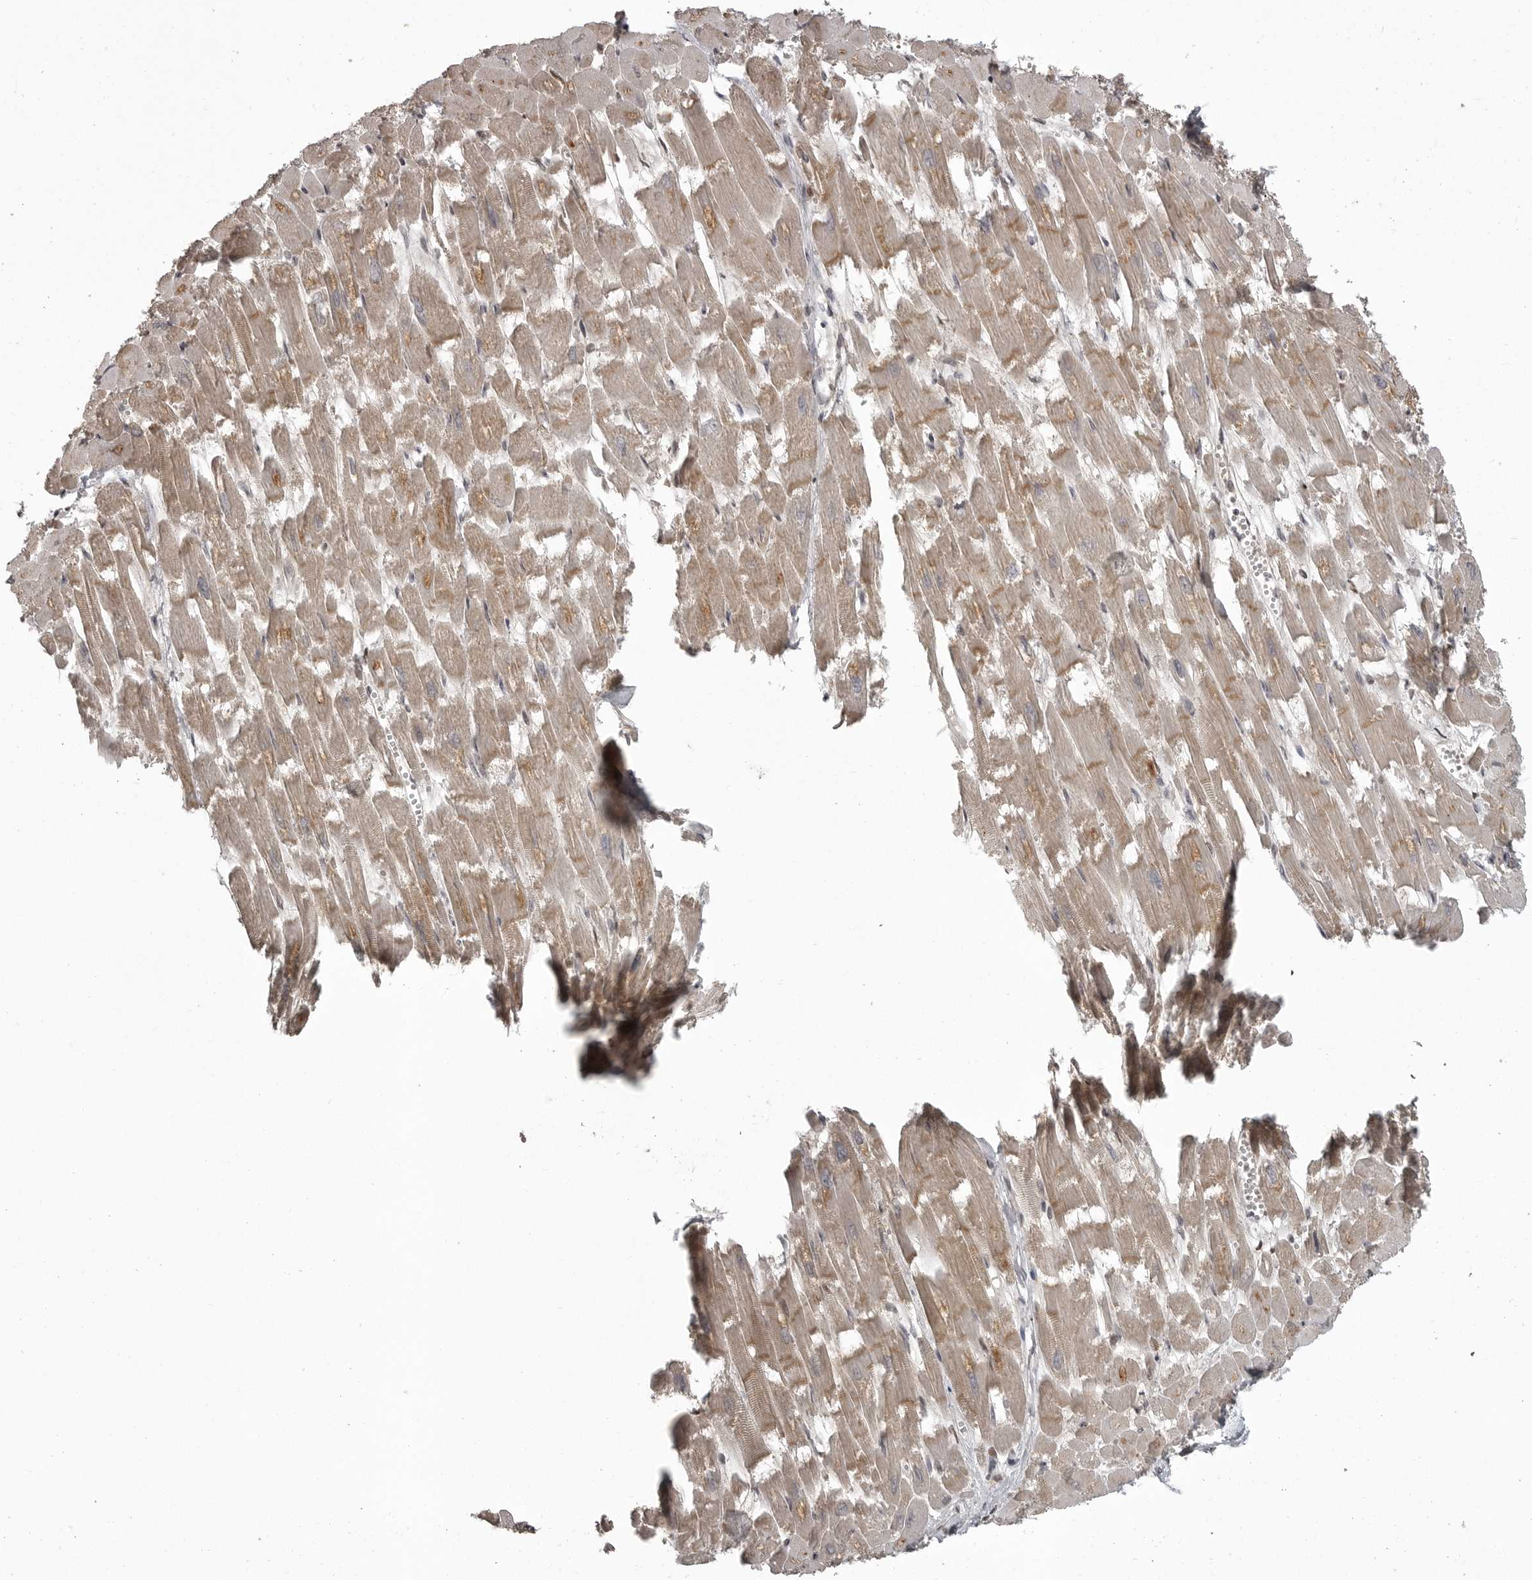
{"staining": {"intensity": "moderate", "quantity": ">75%", "location": "cytoplasmic/membranous"}, "tissue": "heart muscle", "cell_type": "Cardiomyocytes", "image_type": "normal", "snomed": [{"axis": "morphology", "description": "Normal tissue, NOS"}, {"axis": "topography", "description": "Heart"}], "caption": "Immunohistochemistry (DAB (3,3'-diaminobenzidine)) staining of normal heart muscle shows moderate cytoplasmic/membranous protein positivity in about >75% of cardiomyocytes. Using DAB (brown) and hematoxylin (blue) stains, captured at high magnification using brightfield microscopy.", "gene": "SNX16", "patient": {"sex": "male", "age": 54}}